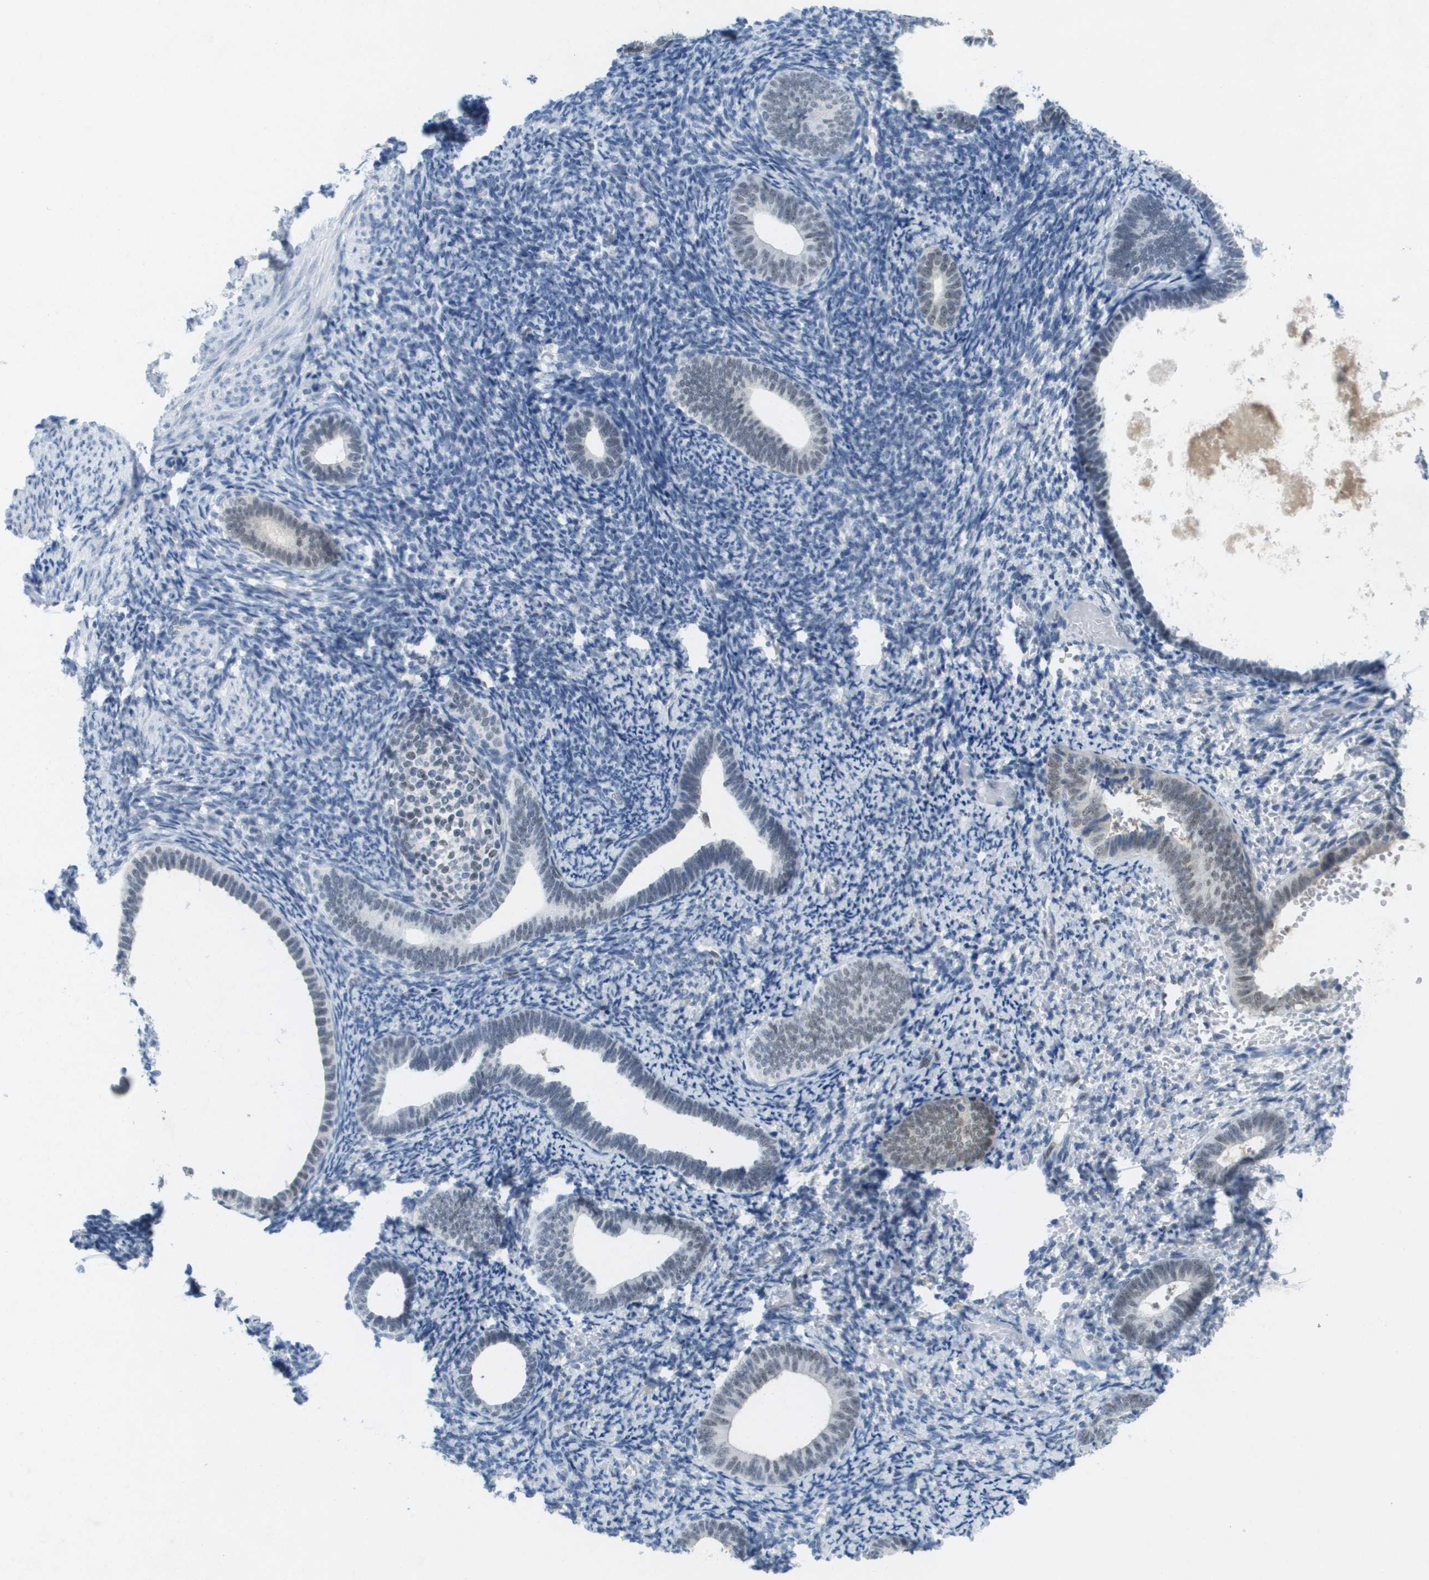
{"staining": {"intensity": "negative", "quantity": "none", "location": "none"}, "tissue": "endometrium", "cell_type": "Cells in endometrial stroma", "image_type": "normal", "snomed": [{"axis": "morphology", "description": "Normal tissue, NOS"}, {"axis": "topography", "description": "Endometrium"}], "caption": "A high-resolution image shows immunohistochemistry staining of unremarkable endometrium, which shows no significant positivity in cells in endometrial stroma.", "gene": "TP53RK", "patient": {"sex": "female", "age": 66}}